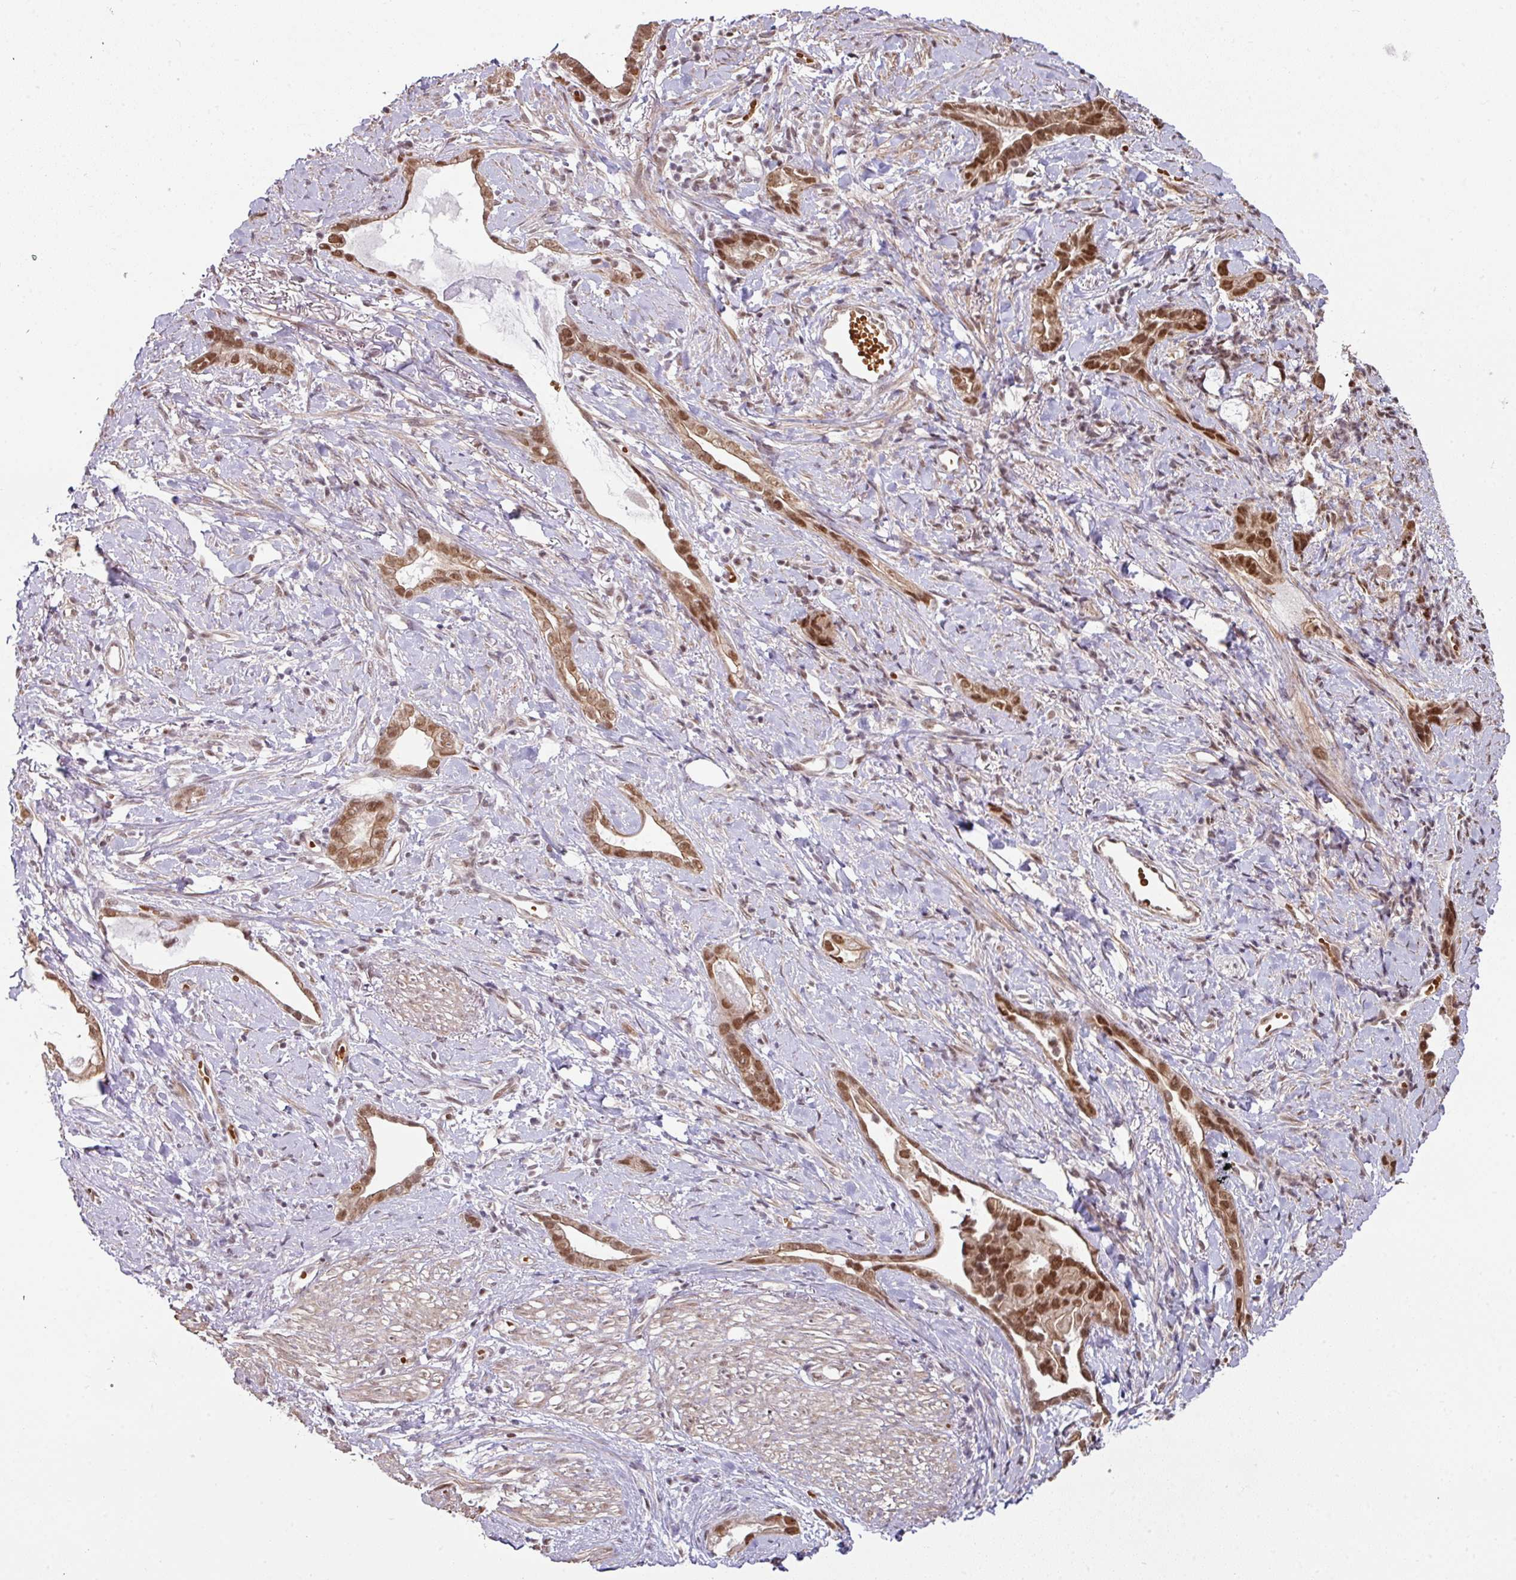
{"staining": {"intensity": "strong", "quantity": ">75%", "location": "nuclear"}, "tissue": "stomach cancer", "cell_type": "Tumor cells", "image_type": "cancer", "snomed": [{"axis": "morphology", "description": "Adenocarcinoma, NOS"}, {"axis": "topography", "description": "Stomach"}], "caption": "Stomach cancer stained with a brown dye displays strong nuclear positive staining in about >75% of tumor cells.", "gene": "NCOA5", "patient": {"sex": "male", "age": 55}}